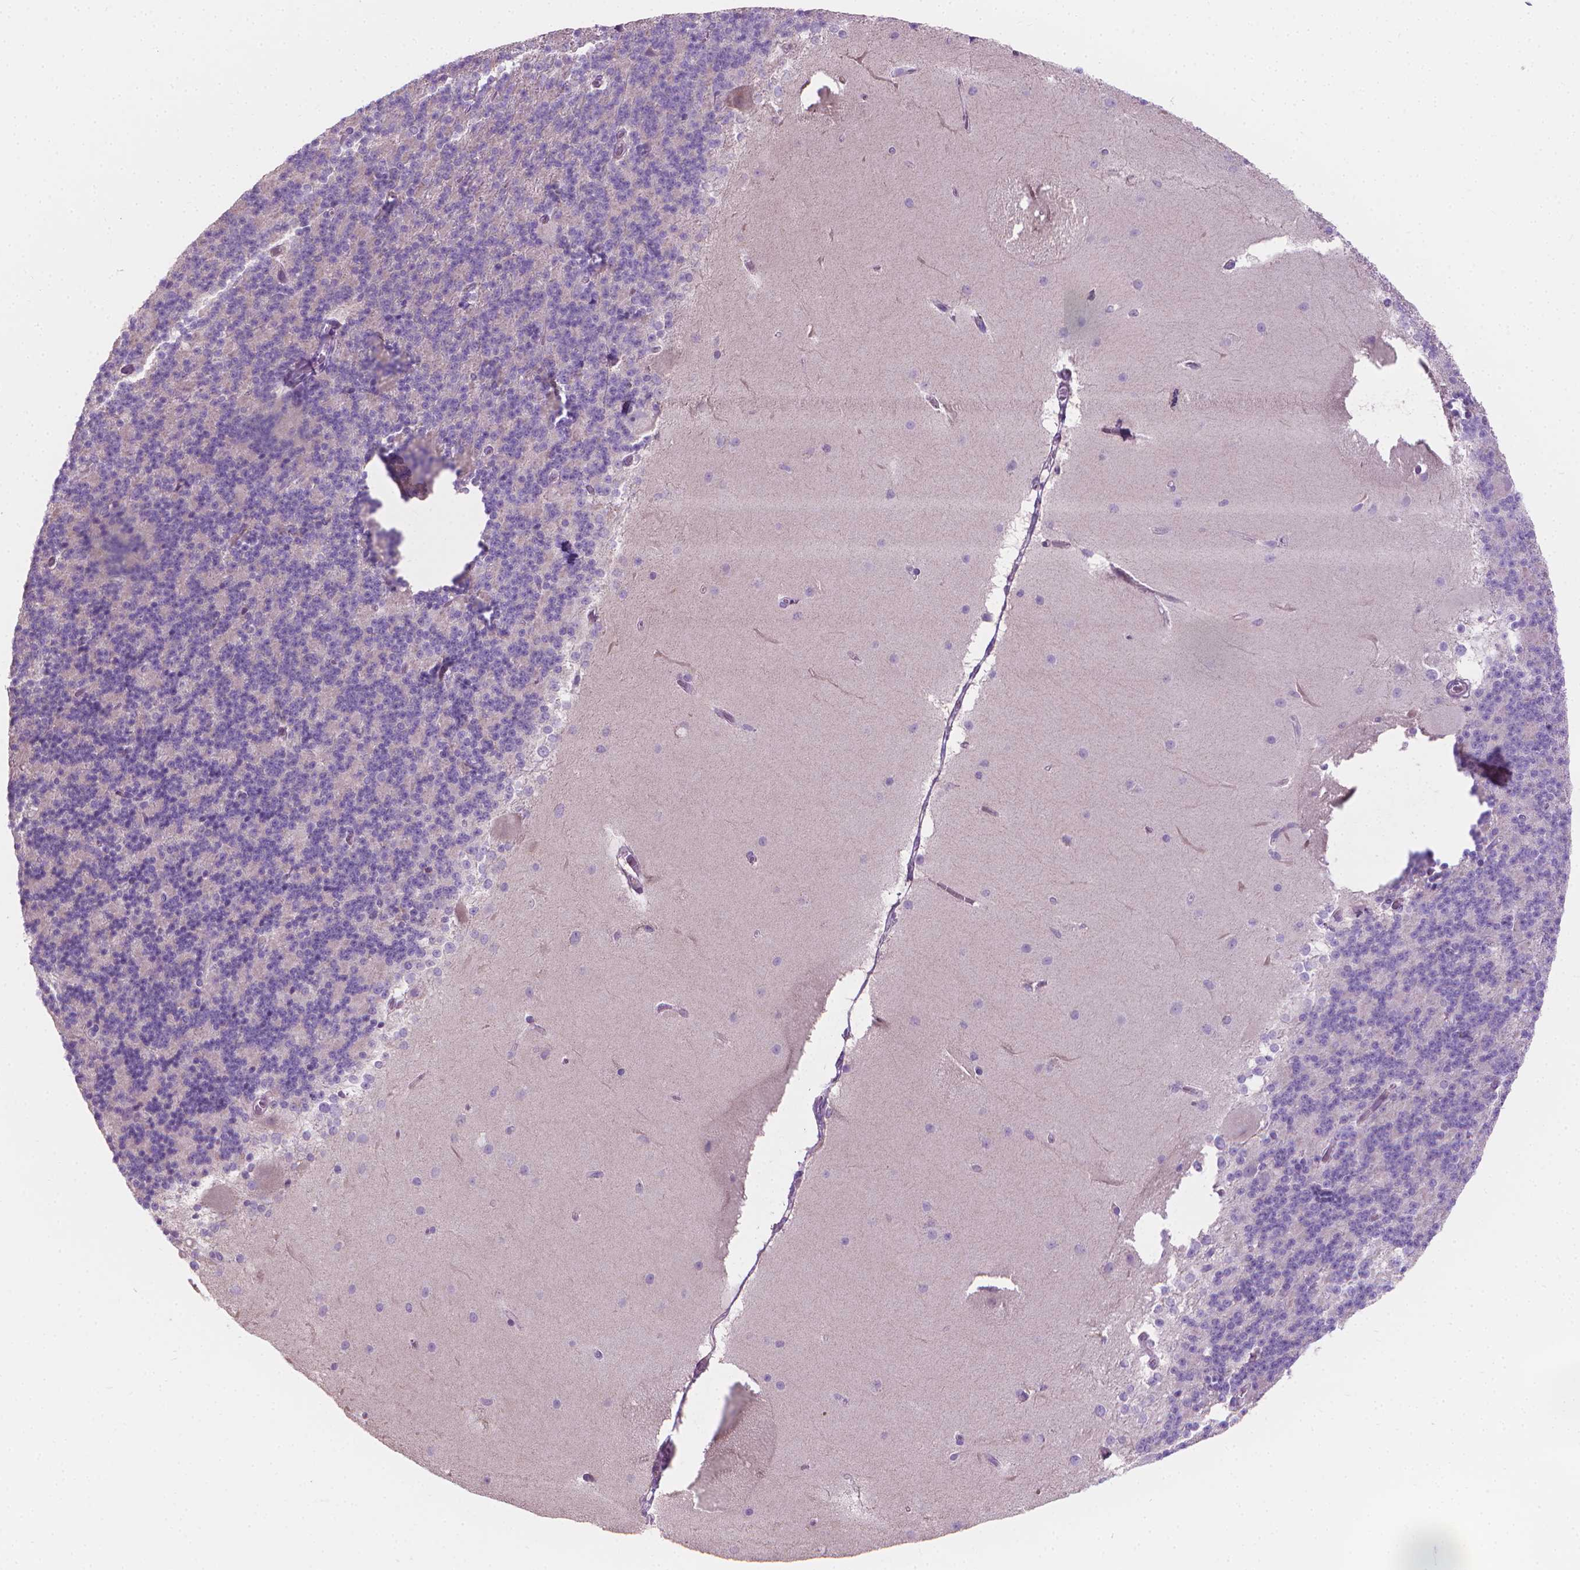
{"staining": {"intensity": "negative", "quantity": "none", "location": "none"}, "tissue": "cerebellum", "cell_type": "Cells in granular layer", "image_type": "normal", "snomed": [{"axis": "morphology", "description": "Normal tissue, NOS"}, {"axis": "topography", "description": "Cerebellum"}], "caption": "High power microscopy photomicrograph of an immunohistochemistry image of unremarkable cerebellum, revealing no significant expression in cells in granular layer. (Stains: DAB (3,3'-diaminobenzidine) immunohistochemistry with hematoxylin counter stain, Microscopy: brightfield microscopy at high magnification).", "gene": "CABCOCO1", "patient": {"sex": "female", "age": 19}}